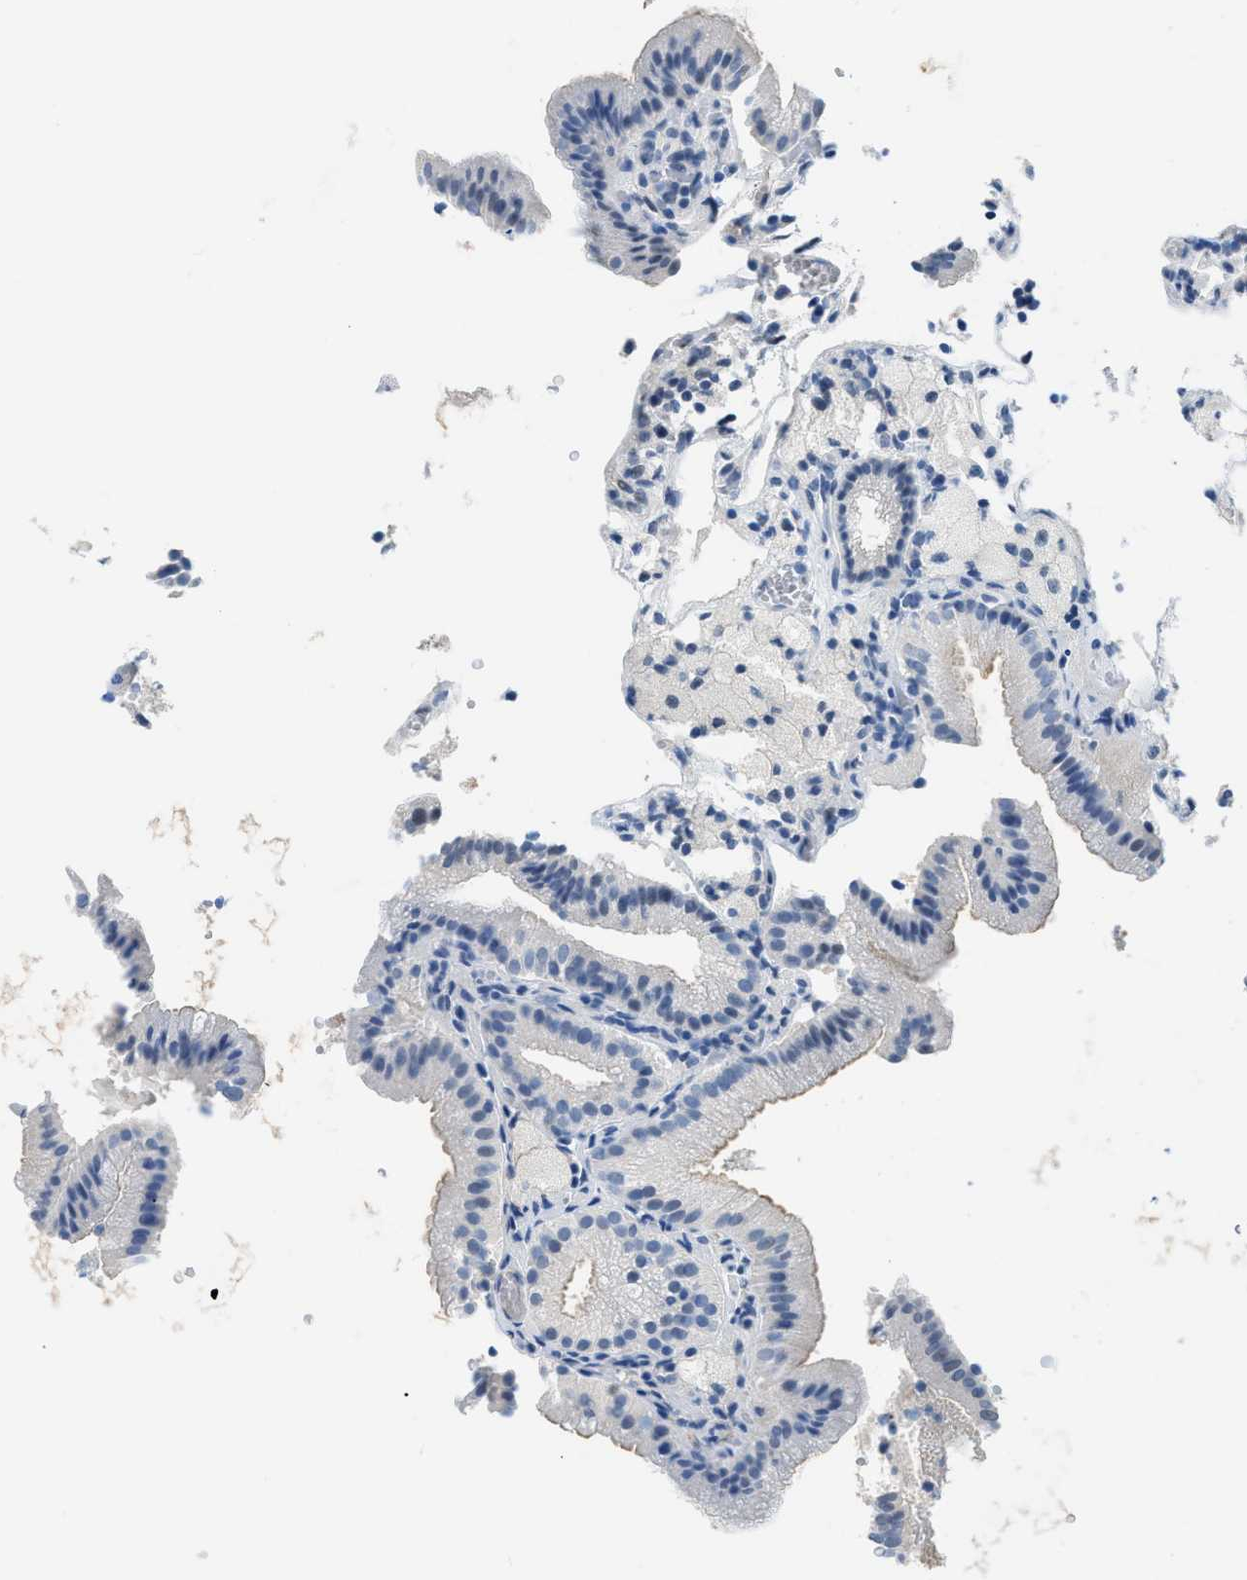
{"staining": {"intensity": "moderate", "quantity": "<25%", "location": "cytoplasmic/membranous"}, "tissue": "gallbladder", "cell_type": "Glandular cells", "image_type": "normal", "snomed": [{"axis": "morphology", "description": "Normal tissue, NOS"}, {"axis": "topography", "description": "Gallbladder"}], "caption": "The immunohistochemical stain labels moderate cytoplasmic/membranous positivity in glandular cells of unremarkable gallbladder. The protein of interest is shown in brown color, while the nuclei are stained blue.", "gene": "MBL2", "patient": {"sex": "male", "age": 54}}